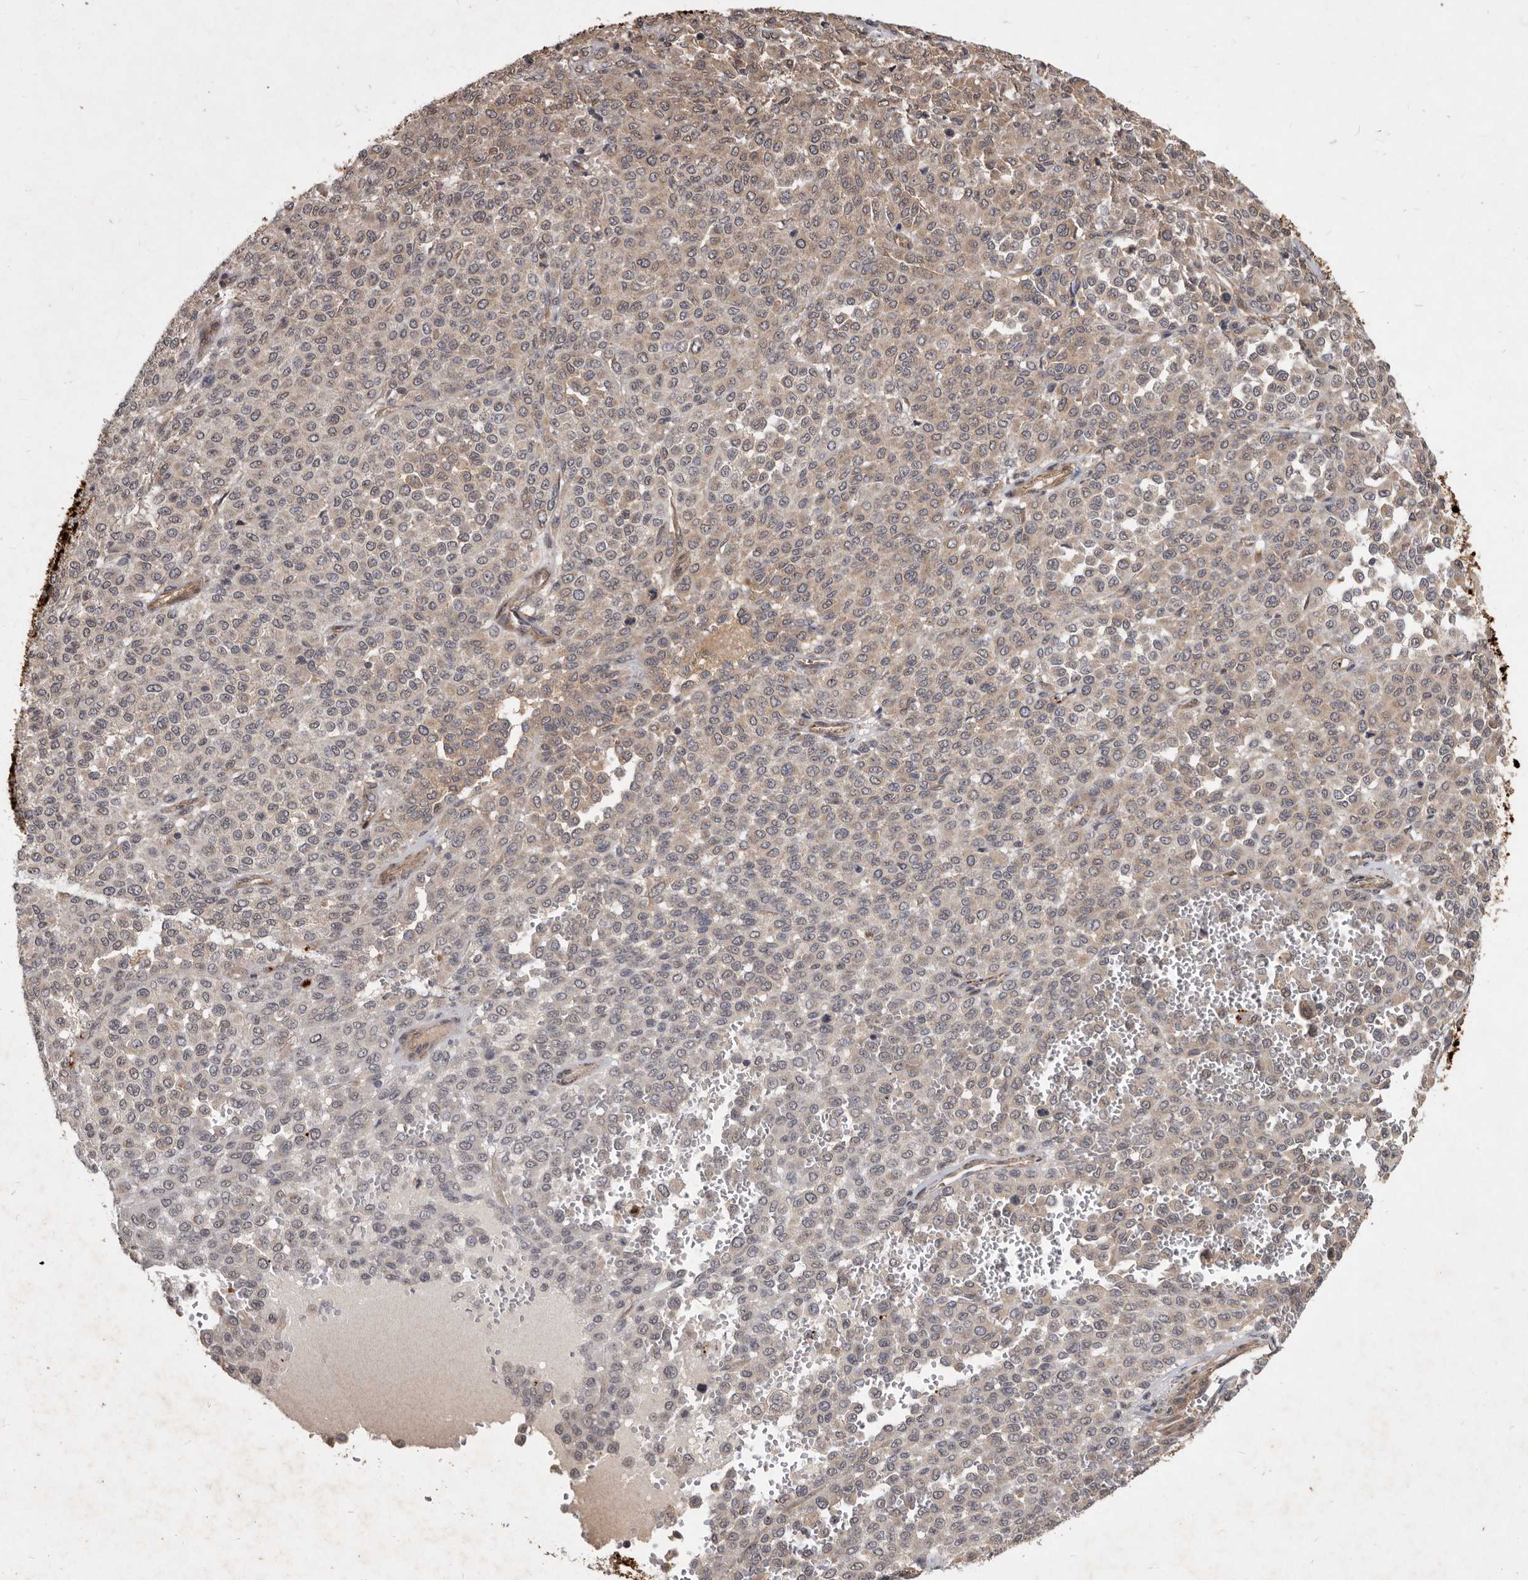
{"staining": {"intensity": "weak", "quantity": "25%-75%", "location": "cytoplasmic/membranous"}, "tissue": "melanoma", "cell_type": "Tumor cells", "image_type": "cancer", "snomed": [{"axis": "morphology", "description": "Malignant melanoma, Metastatic site"}, {"axis": "topography", "description": "Pancreas"}], "caption": "This photomicrograph shows melanoma stained with immunohistochemistry to label a protein in brown. The cytoplasmic/membranous of tumor cells show weak positivity for the protein. Nuclei are counter-stained blue.", "gene": "DNAJC28", "patient": {"sex": "female", "age": 30}}